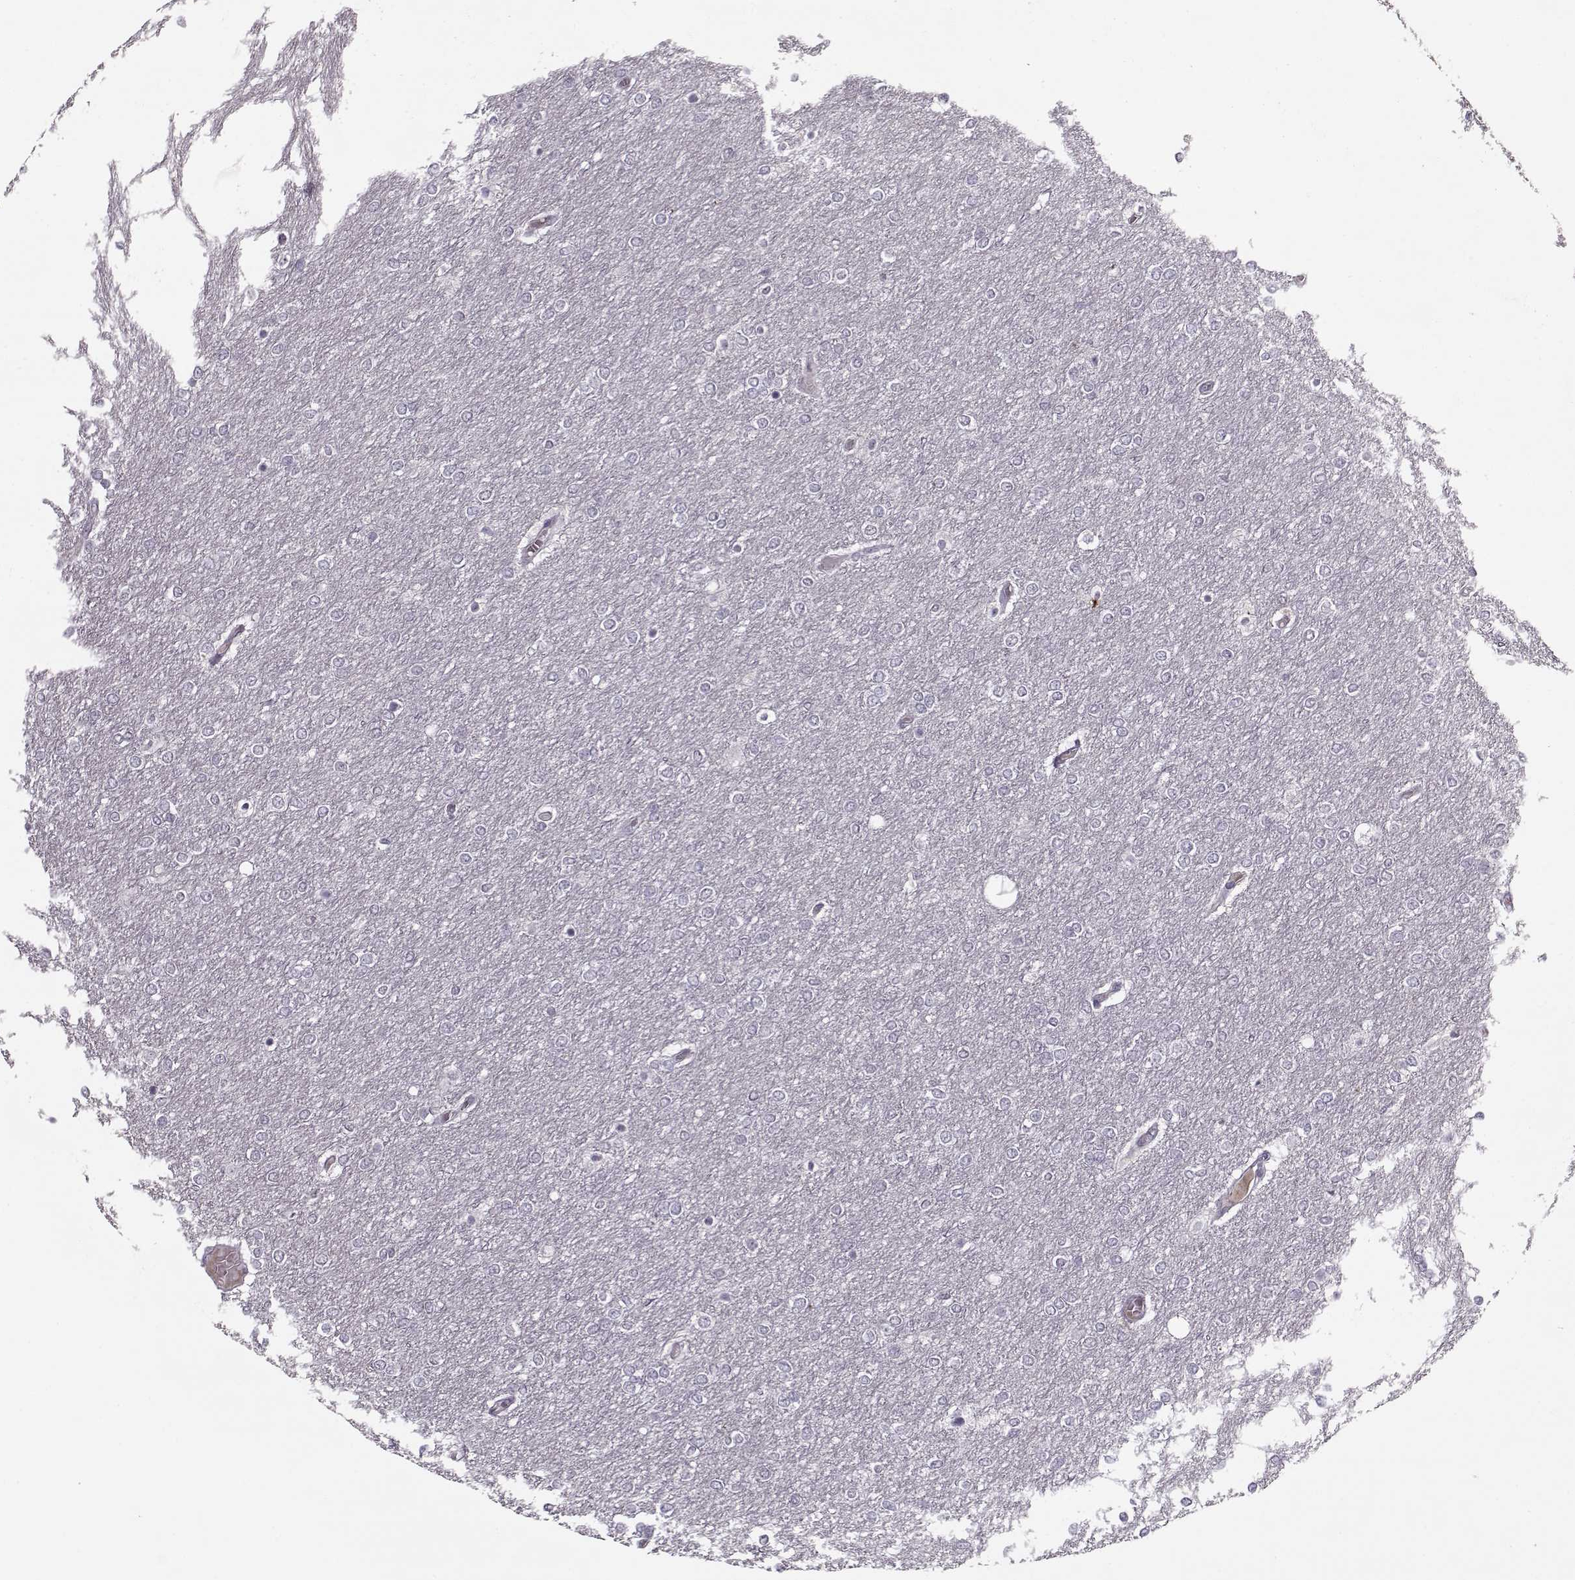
{"staining": {"intensity": "negative", "quantity": "none", "location": "none"}, "tissue": "glioma", "cell_type": "Tumor cells", "image_type": "cancer", "snomed": [{"axis": "morphology", "description": "Glioma, malignant, High grade"}, {"axis": "topography", "description": "Brain"}], "caption": "A photomicrograph of human malignant glioma (high-grade) is negative for staining in tumor cells.", "gene": "KRT9", "patient": {"sex": "female", "age": 61}}